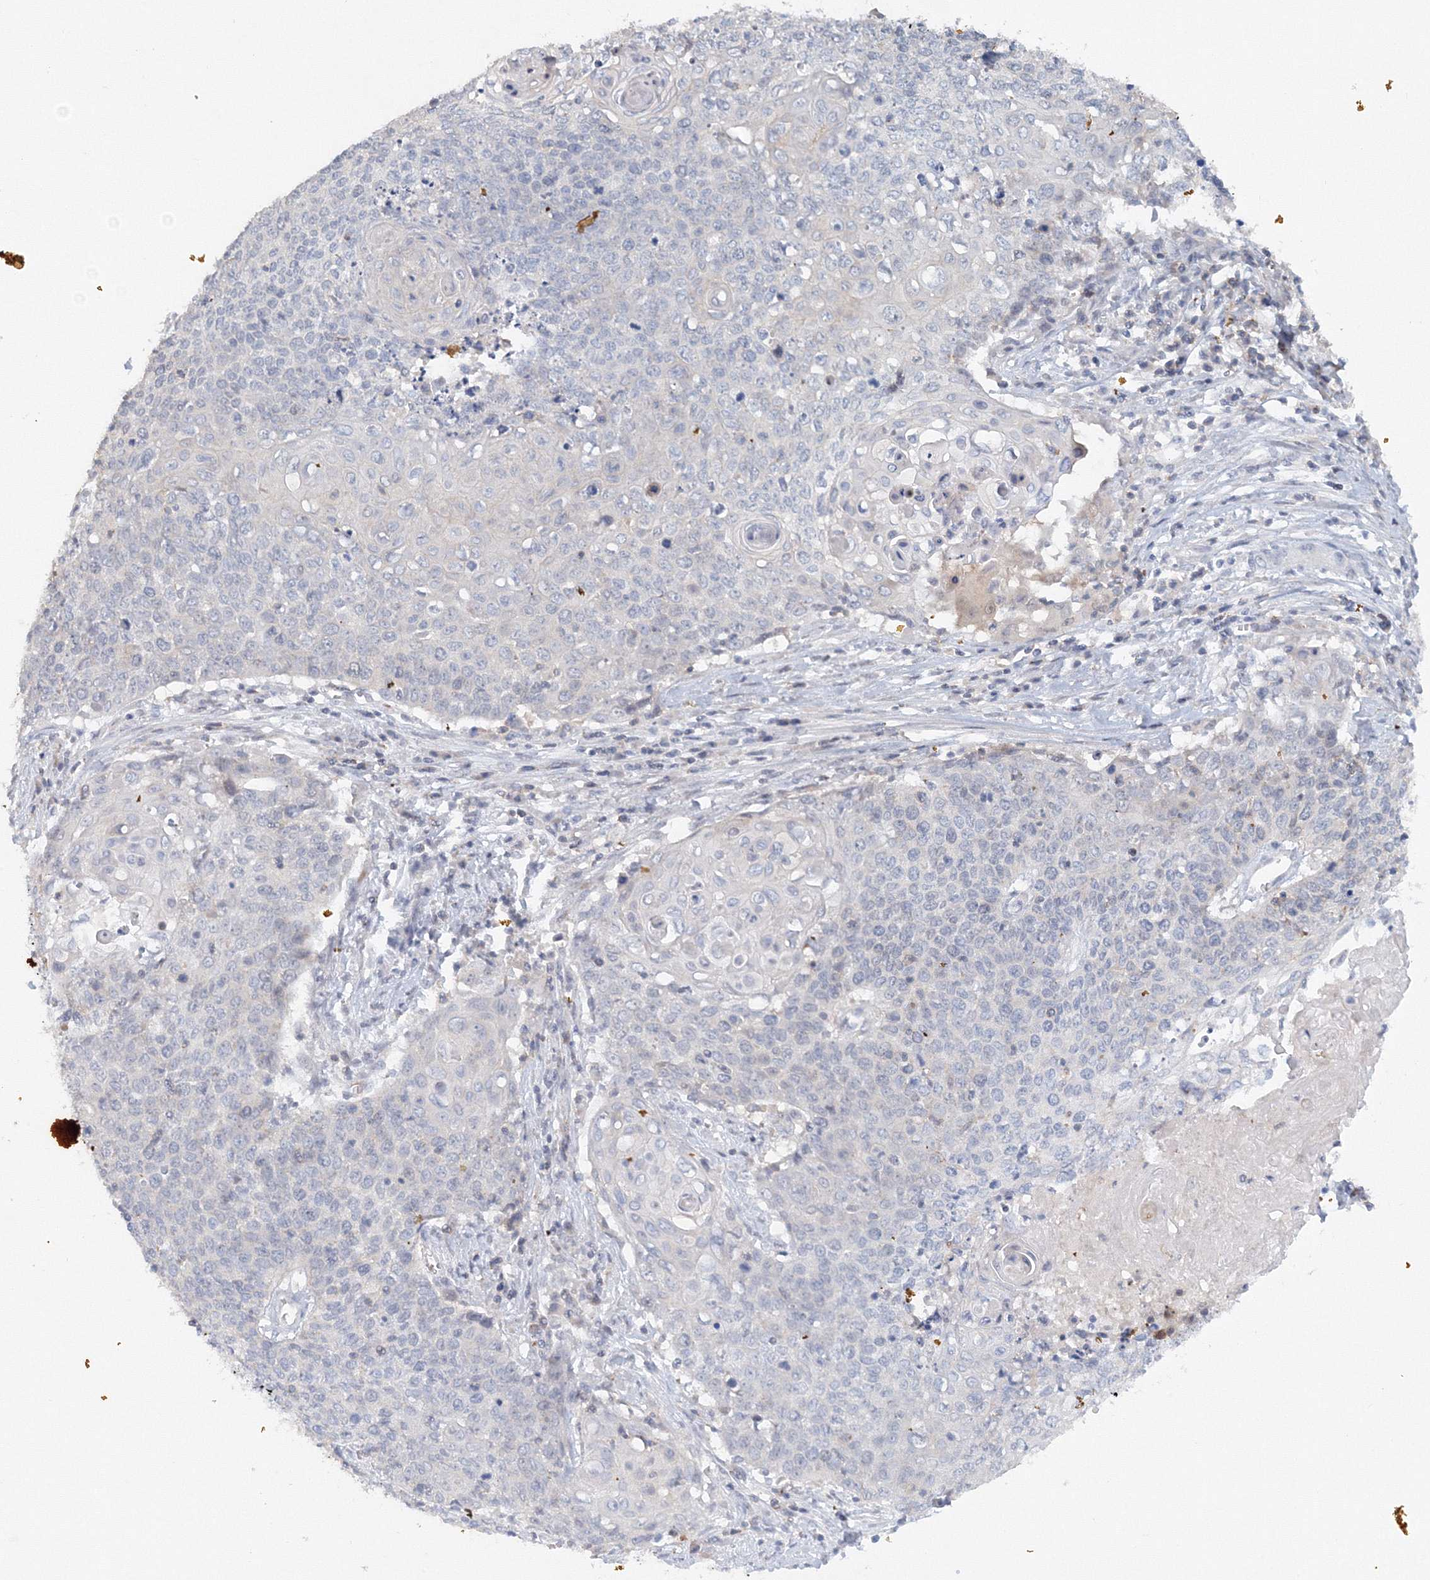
{"staining": {"intensity": "negative", "quantity": "none", "location": "none"}, "tissue": "cervical cancer", "cell_type": "Tumor cells", "image_type": "cancer", "snomed": [{"axis": "morphology", "description": "Squamous cell carcinoma, NOS"}, {"axis": "topography", "description": "Cervix"}], "caption": "Immunohistochemical staining of cervical cancer (squamous cell carcinoma) shows no significant positivity in tumor cells.", "gene": "SH3BP5", "patient": {"sex": "female", "age": 39}}